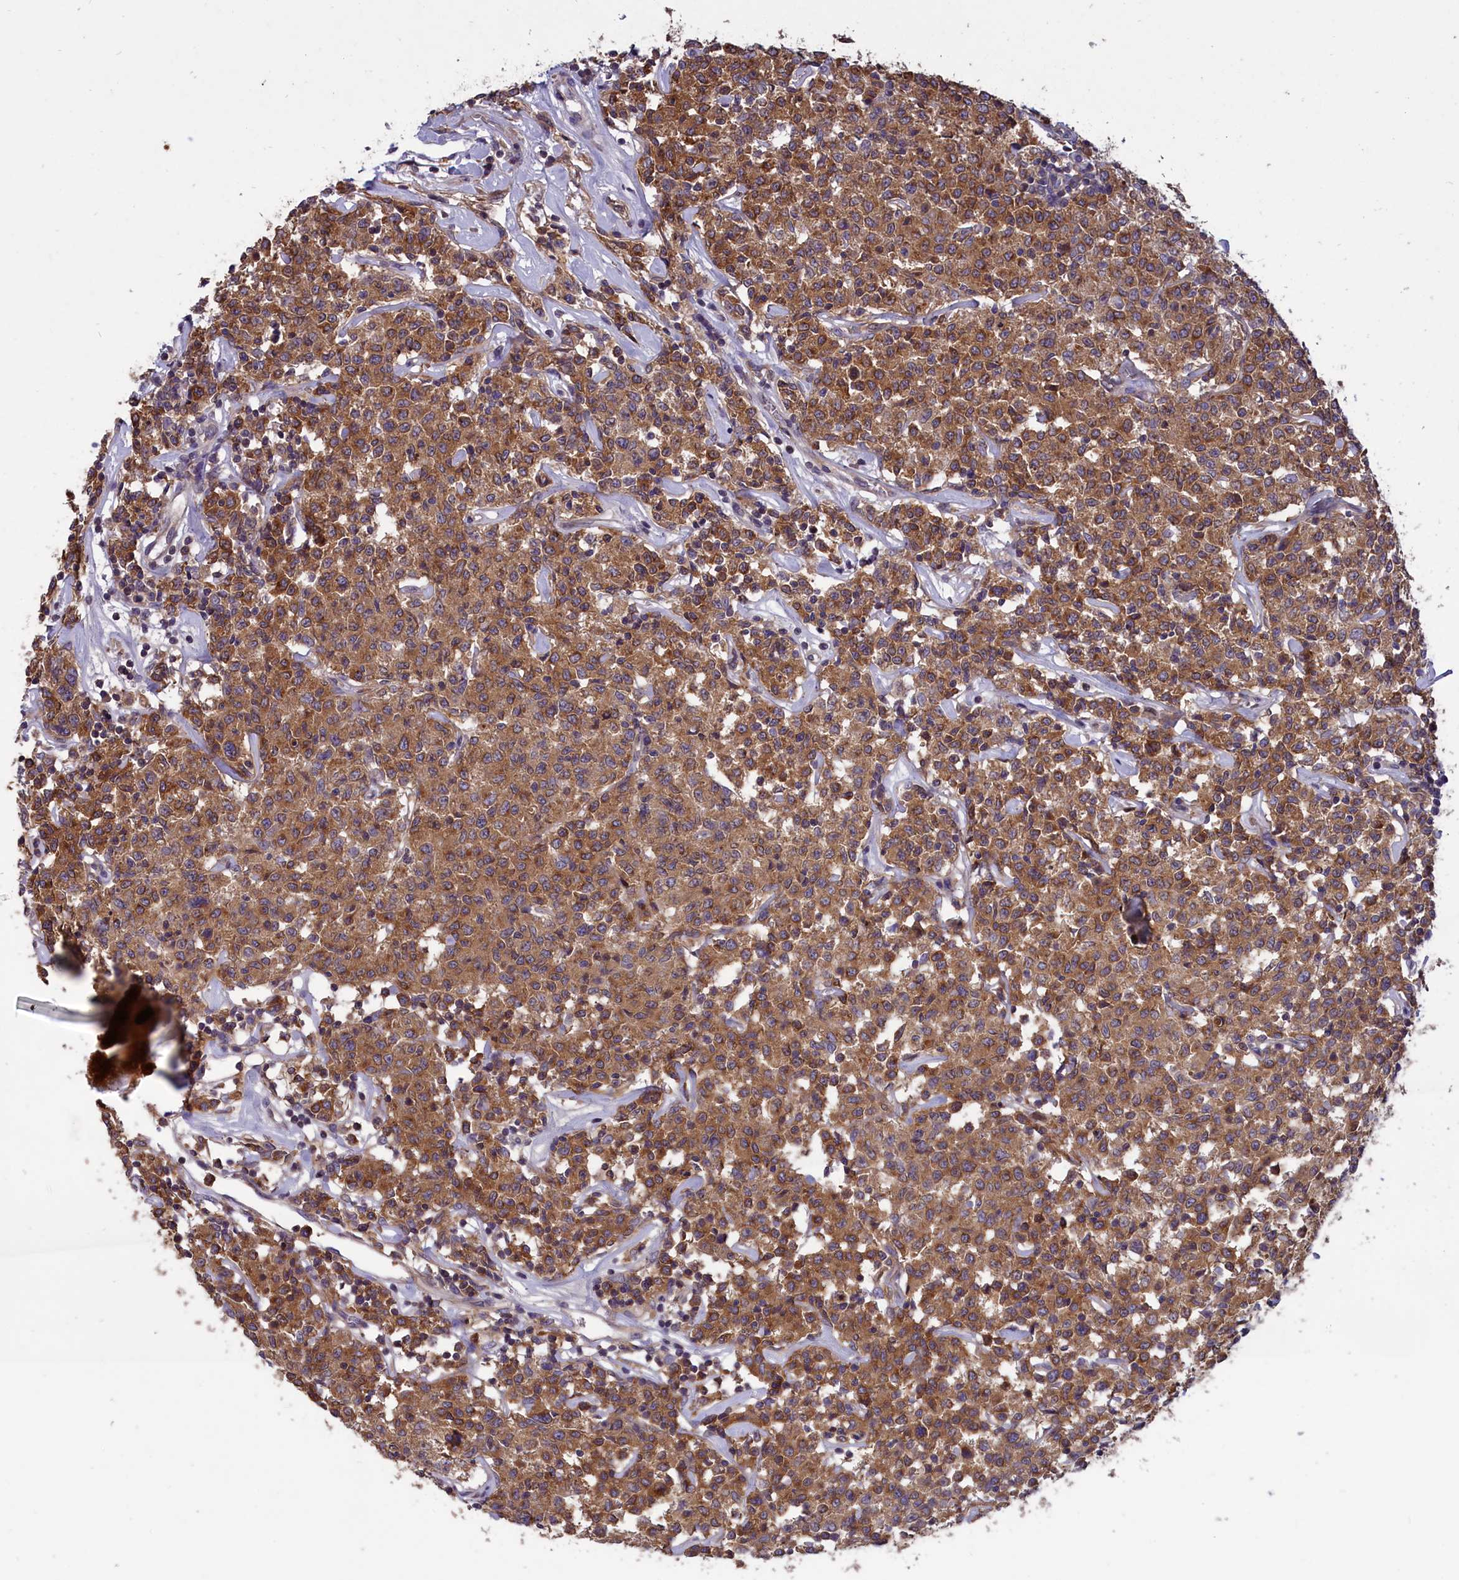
{"staining": {"intensity": "moderate", "quantity": ">75%", "location": "cytoplasmic/membranous"}, "tissue": "lymphoma", "cell_type": "Tumor cells", "image_type": "cancer", "snomed": [{"axis": "morphology", "description": "Malignant lymphoma, non-Hodgkin's type, Low grade"}, {"axis": "topography", "description": "Small intestine"}], "caption": "Tumor cells show medium levels of moderate cytoplasmic/membranous expression in approximately >75% of cells in human malignant lymphoma, non-Hodgkin's type (low-grade). The staining was performed using DAB, with brown indicating positive protein expression. Nuclei are stained blue with hematoxylin.", "gene": "AMDHD2", "patient": {"sex": "female", "age": 59}}